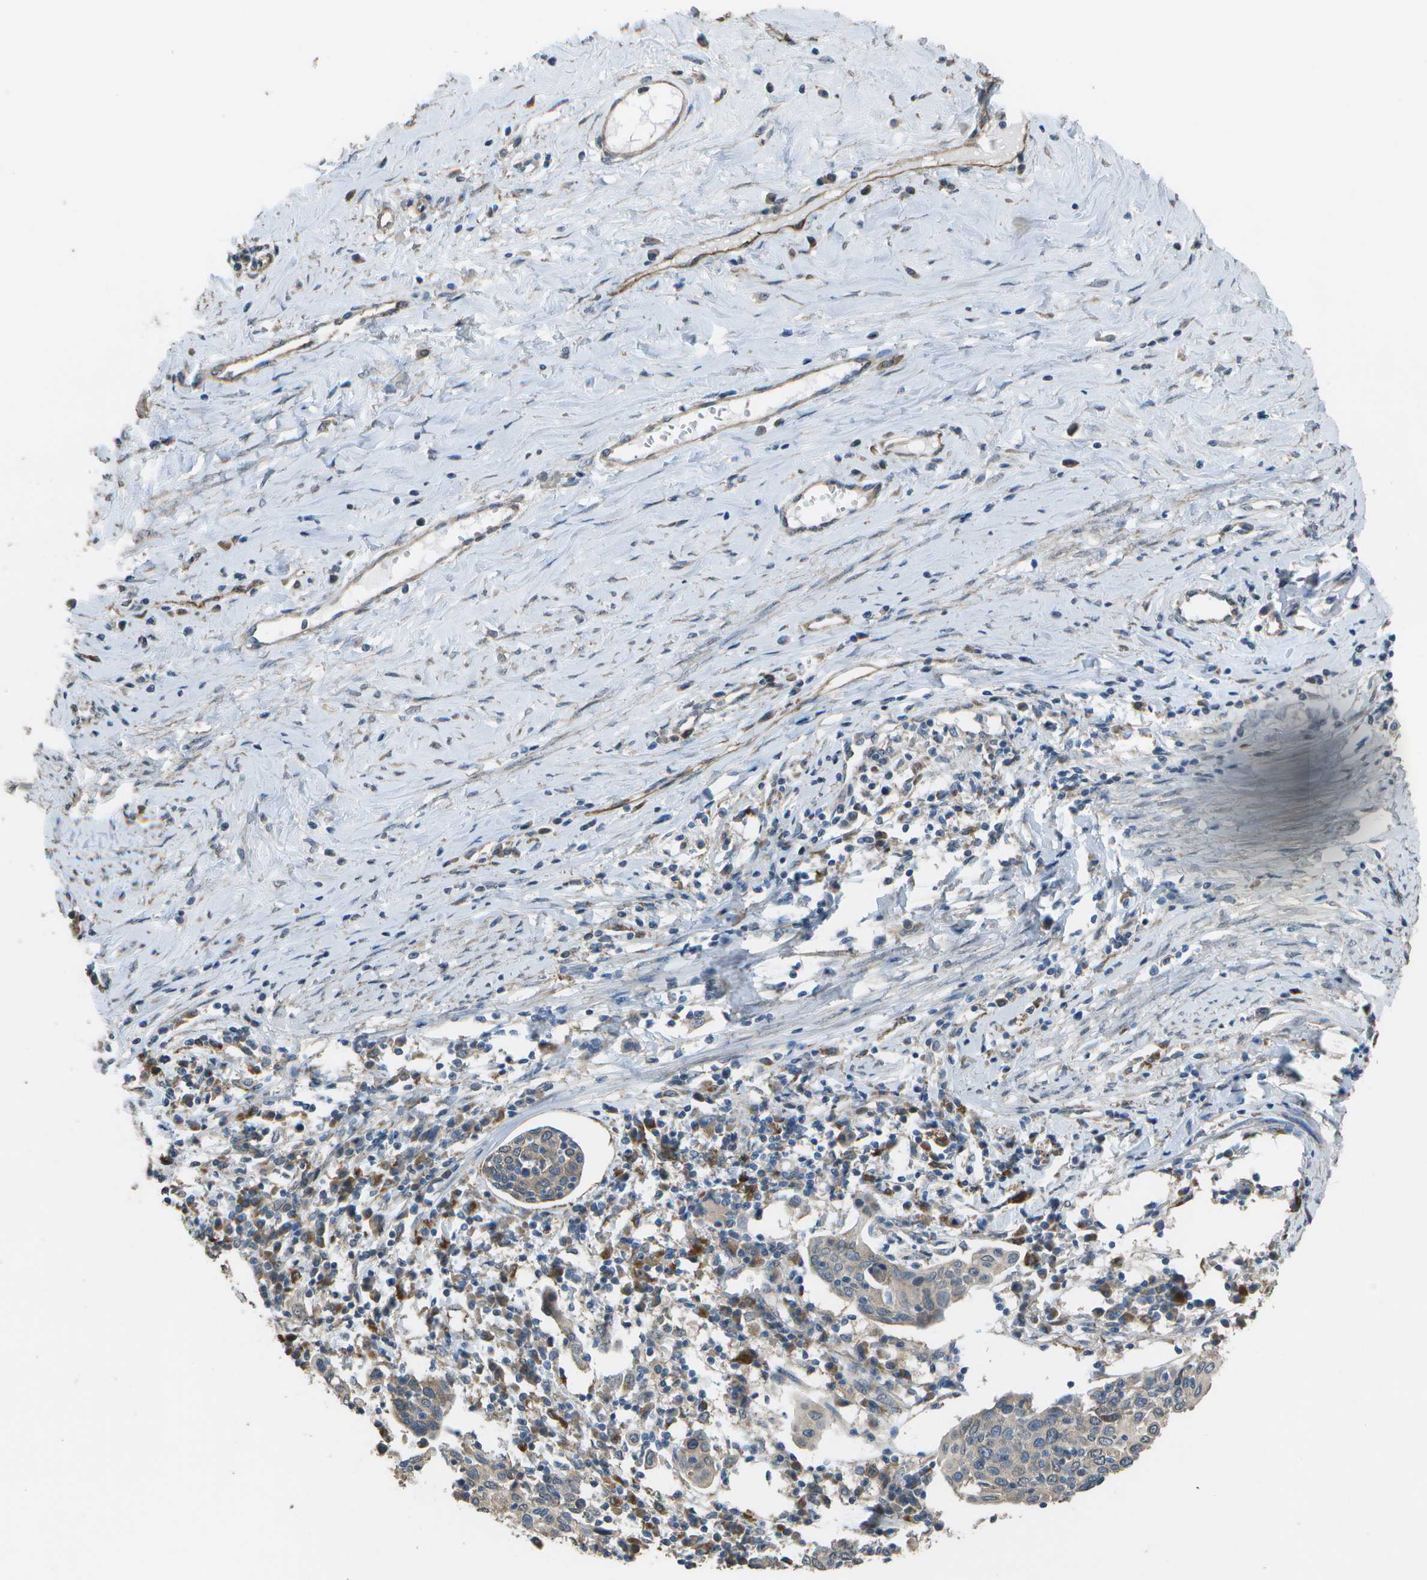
{"staining": {"intensity": "weak", "quantity": "<25%", "location": "cytoplasmic/membranous"}, "tissue": "cervical cancer", "cell_type": "Tumor cells", "image_type": "cancer", "snomed": [{"axis": "morphology", "description": "Squamous cell carcinoma, NOS"}, {"axis": "topography", "description": "Cervix"}], "caption": "The histopathology image shows no significant positivity in tumor cells of squamous cell carcinoma (cervical).", "gene": "CLNS1A", "patient": {"sex": "female", "age": 40}}